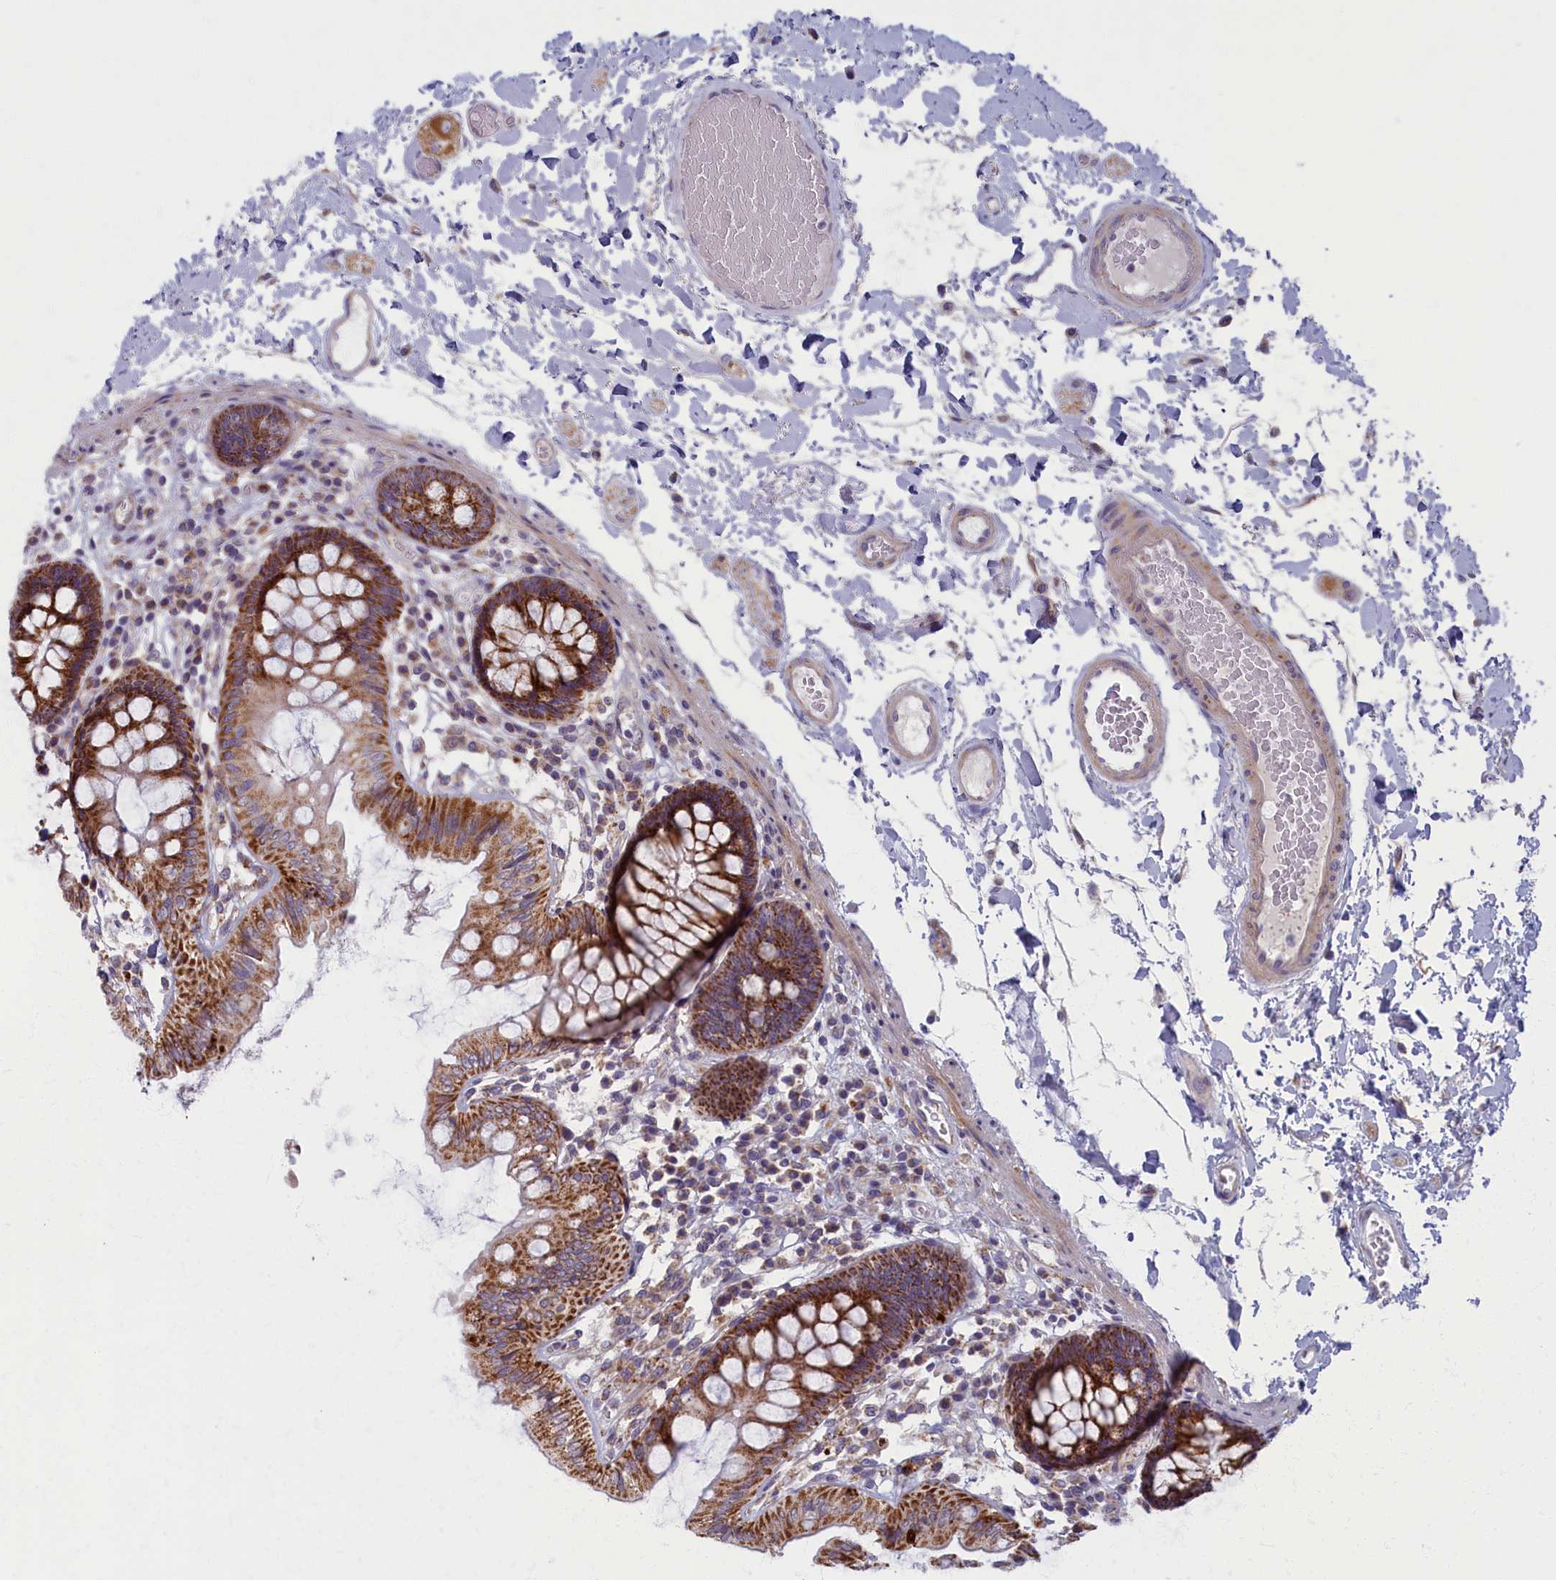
{"staining": {"intensity": "negative", "quantity": "none", "location": "none"}, "tissue": "colon", "cell_type": "Endothelial cells", "image_type": "normal", "snomed": [{"axis": "morphology", "description": "Normal tissue, NOS"}, {"axis": "topography", "description": "Colon"}], "caption": "Immunohistochemical staining of normal colon shows no significant positivity in endothelial cells. Nuclei are stained in blue.", "gene": "MRPS25", "patient": {"sex": "male", "age": 84}}